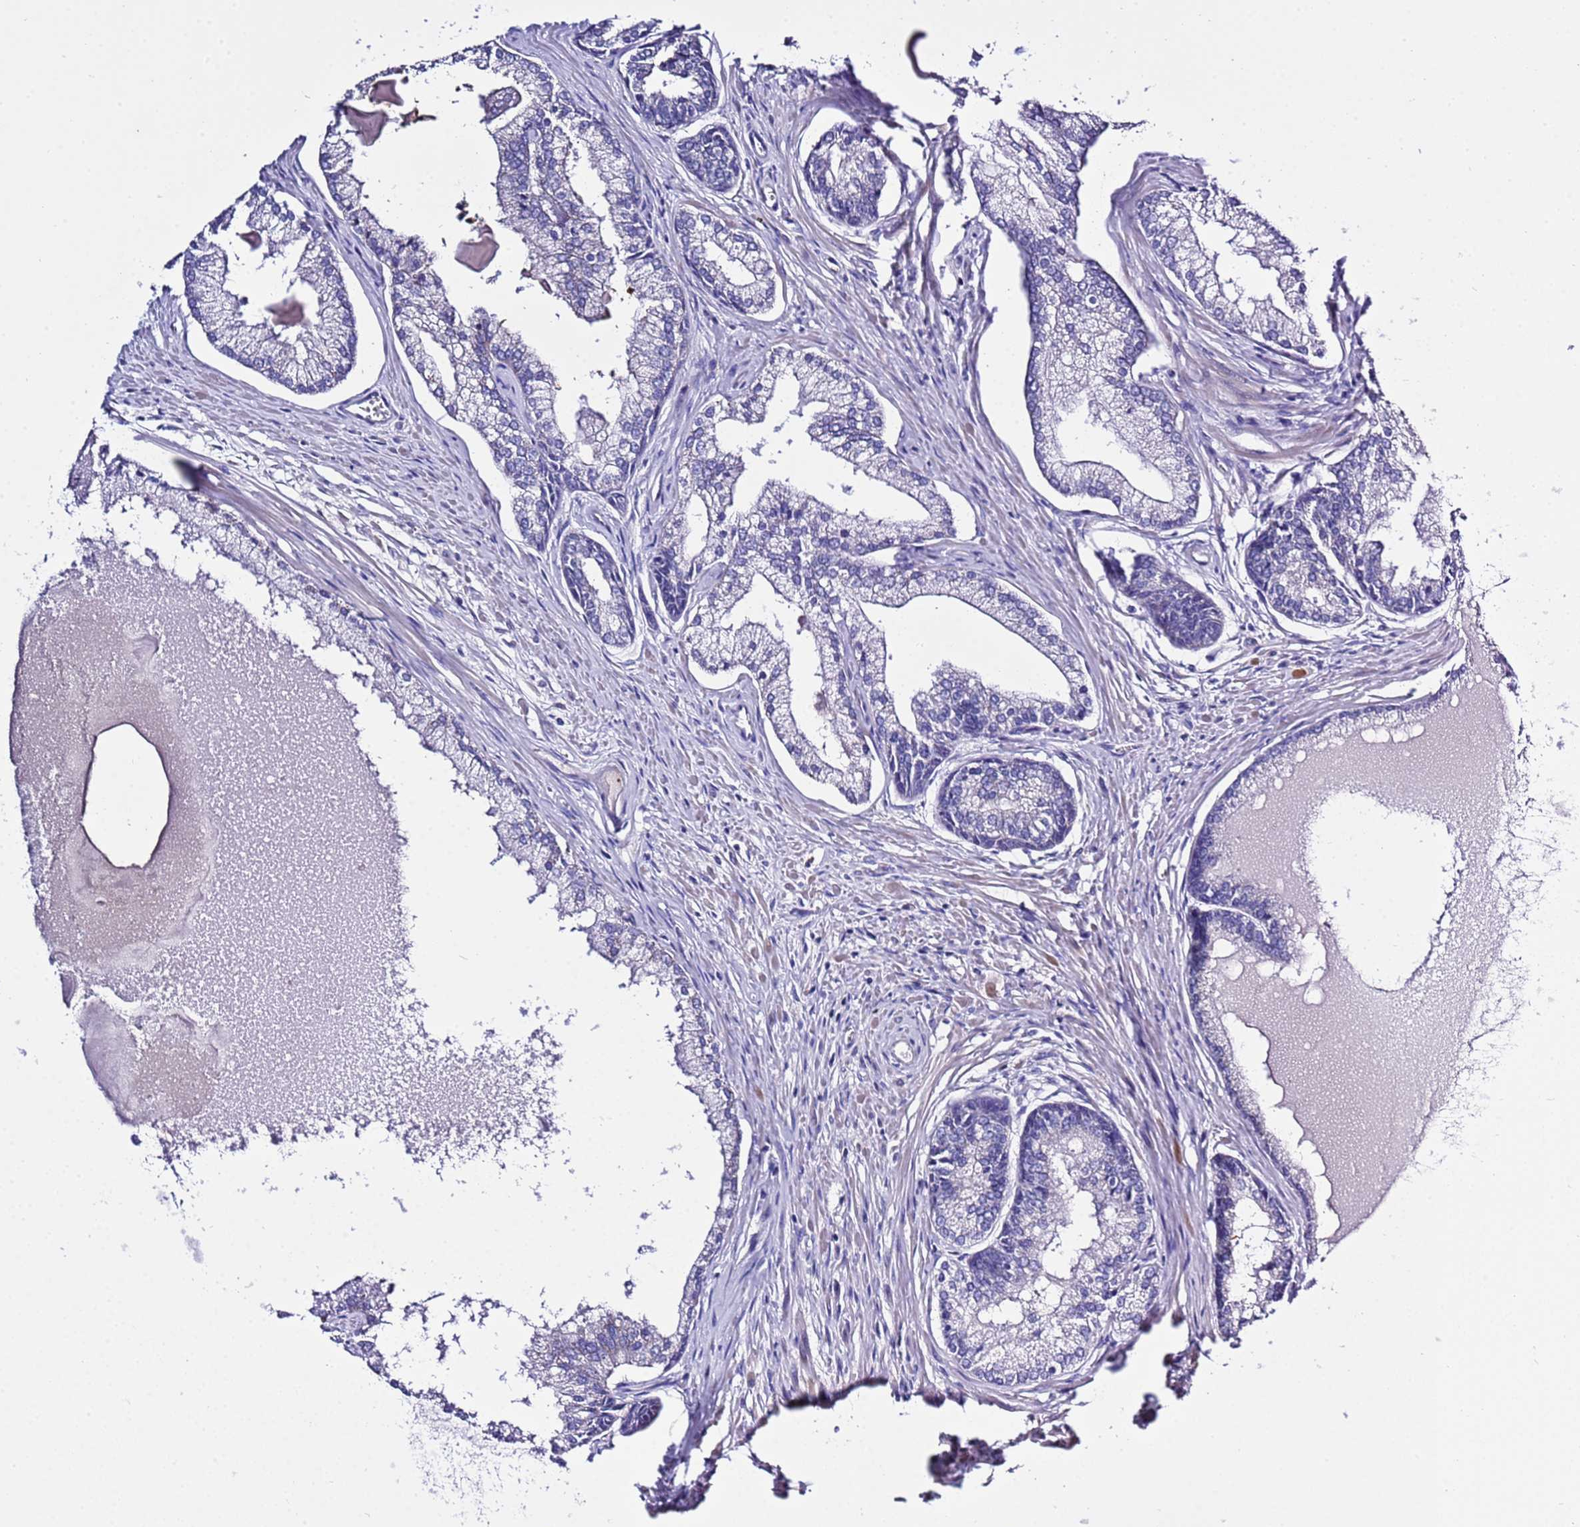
{"staining": {"intensity": "negative", "quantity": "none", "location": "none"}, "tissue": "prostate cancer", "cell_type": "Tumor cells", "image_type": "cancer", "snomed": [{"axis": "morphology", "description": "Adenocarcinoma, High grade"}, {"axis": "topography", "description": "Prostate"}], "caption": "A high-resolution micrograph shows IHC staining of prostate high-grade adenocarcinoma, which reveals no significant staining in tumor cells.", "gene": "KICS2", "patient": {"sex": "male", "age": 68}}